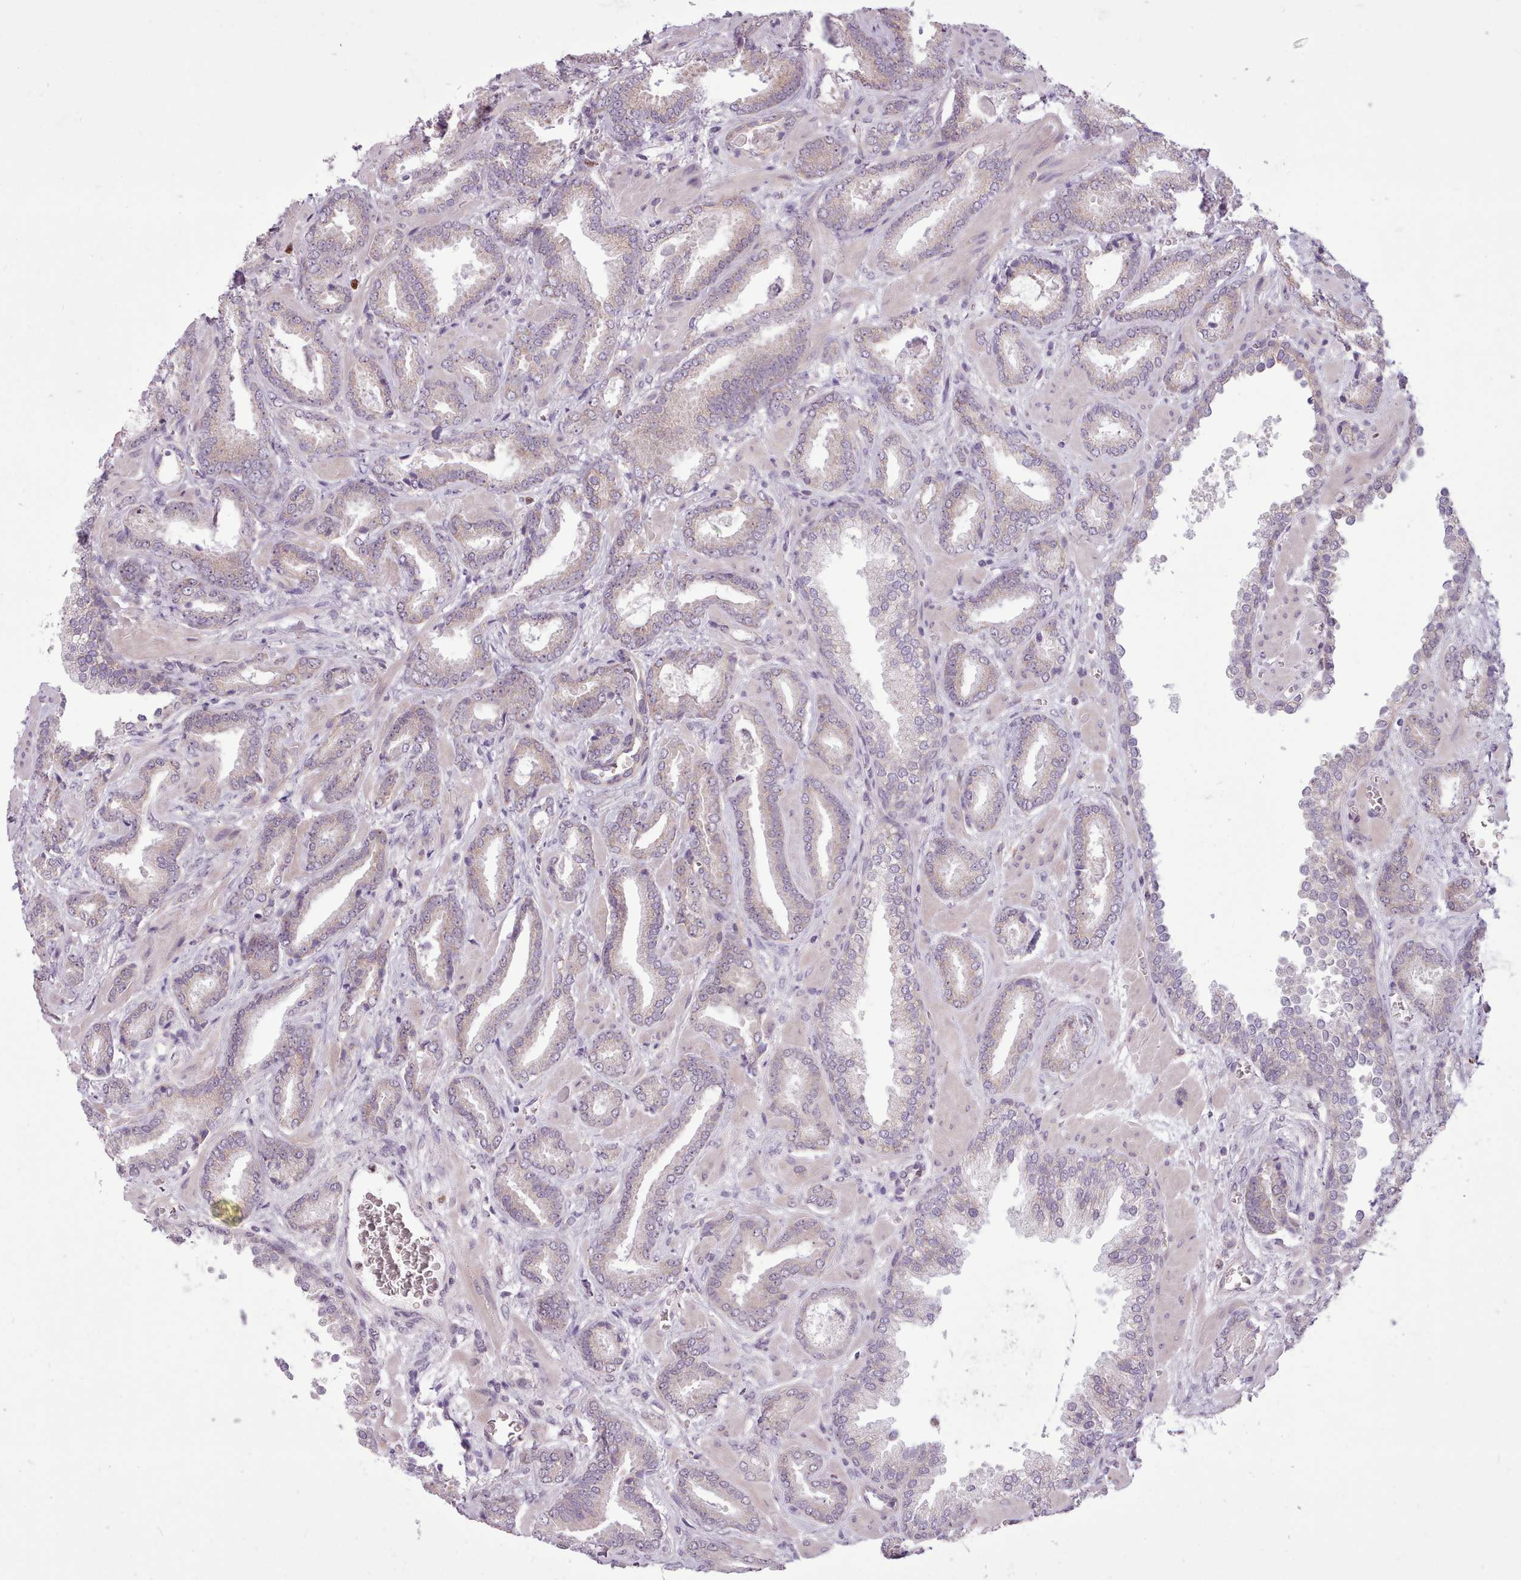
{"staining": {"intensity": "weak", "quantity": "25%-75%", "location": "cytoplasmic/membranous"}, "tissue": "prostate cancer", "cell_type": "Tumor cells", "image_type": "cancer", "snomed": [{"axis": "morphology", "description": "Adenocarcinoma, Low grade"}, {"axis": "topography", "description": "Prostate"}], "caption": "There is low levels of weak cytoplasmic/membranous expression in tumor cells of prostate cancer, as demonstrated by immunohistochemical staining (brown color).", "gene": "SLURP1", "patient": {"sex": "male", "age": 62}}